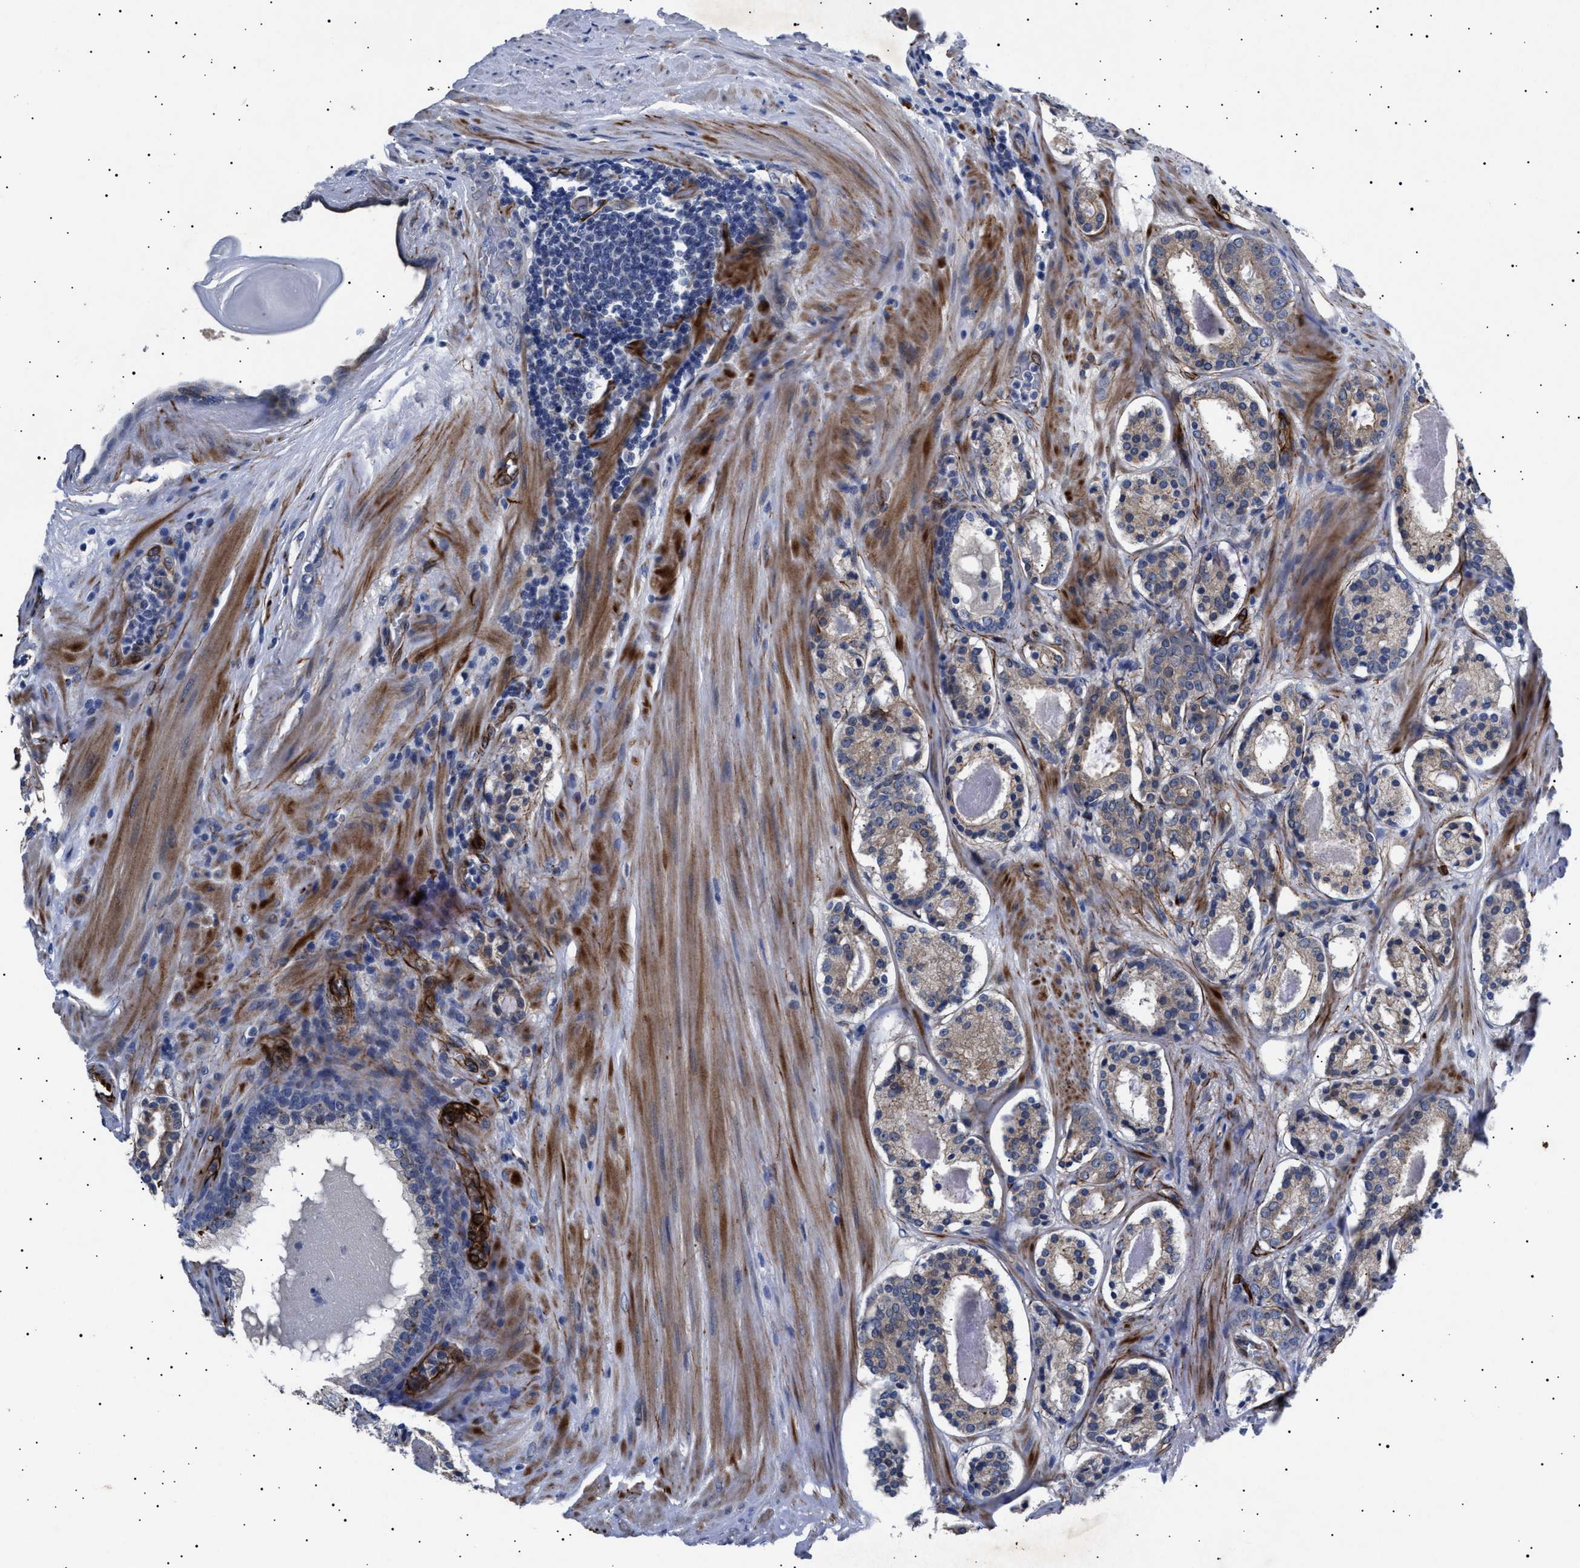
{"staining": {"intensity": "weak", "quantity": ">75%", "location": "cytoplasmic/membranous"}, "tissue": "prostate cancer", "cell_type": "Tumor cells", "image_type": "cancer", "snomed": [{"axis": "morphology", "description": "Adenocarcinoma, Low grade"}, {"axis": "topography", "description": "Prostate"}], "caption": "Immunohistochemistry (DAB (3,3'-diaminobenzidine)) staining of human adenocarcinoma (low-grade) (prostate) reveals weak cytoplasmic/membranous protein expression in approximately >75% of tumor cells.", "gene": "OLFML2A", "patient": {"sex": "male", "age": 69}}